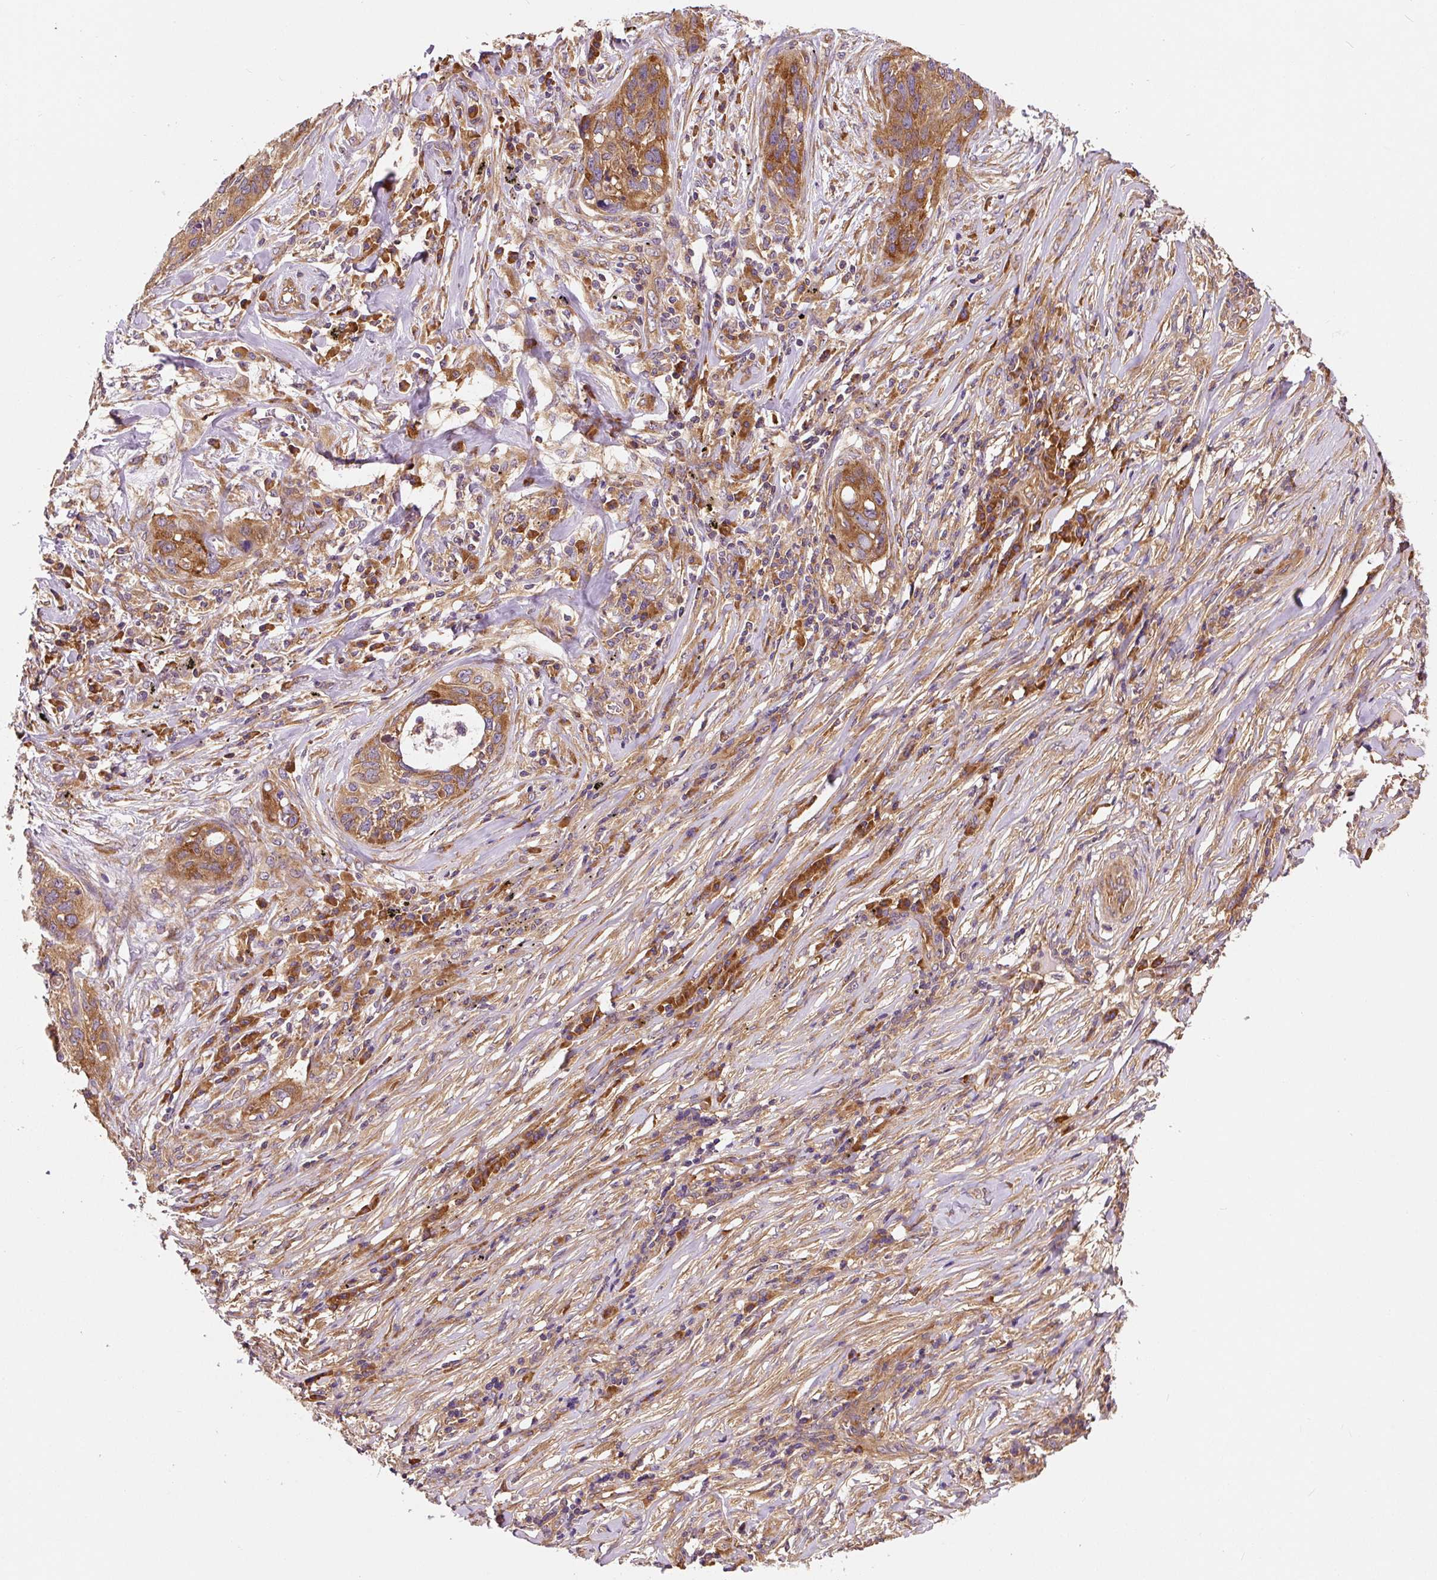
{"staining": {"intensity": "moderate", "quantity": ">75%", "location": "cytoplasmic/membranous"}, "tissue": "lung cancer", "cell_type": "Tumor cells", "image_type": "cancer", "snomed": [{"axis": "morphology", "description": "Squamous cell carcinoma, NOS"}, {"axis": "topography", "description": "Lung"}], "caption": "IHC (DAB (3,3'-diaminobenzidine)) staining of lung cancer (squamous cell carcinoma) reveals moderate cytoplasmic/membranous protein expression in approximately >75% of tumor cells.", "gene": "EIF2S2", "patient": {"sex": "female", "age": 63}}